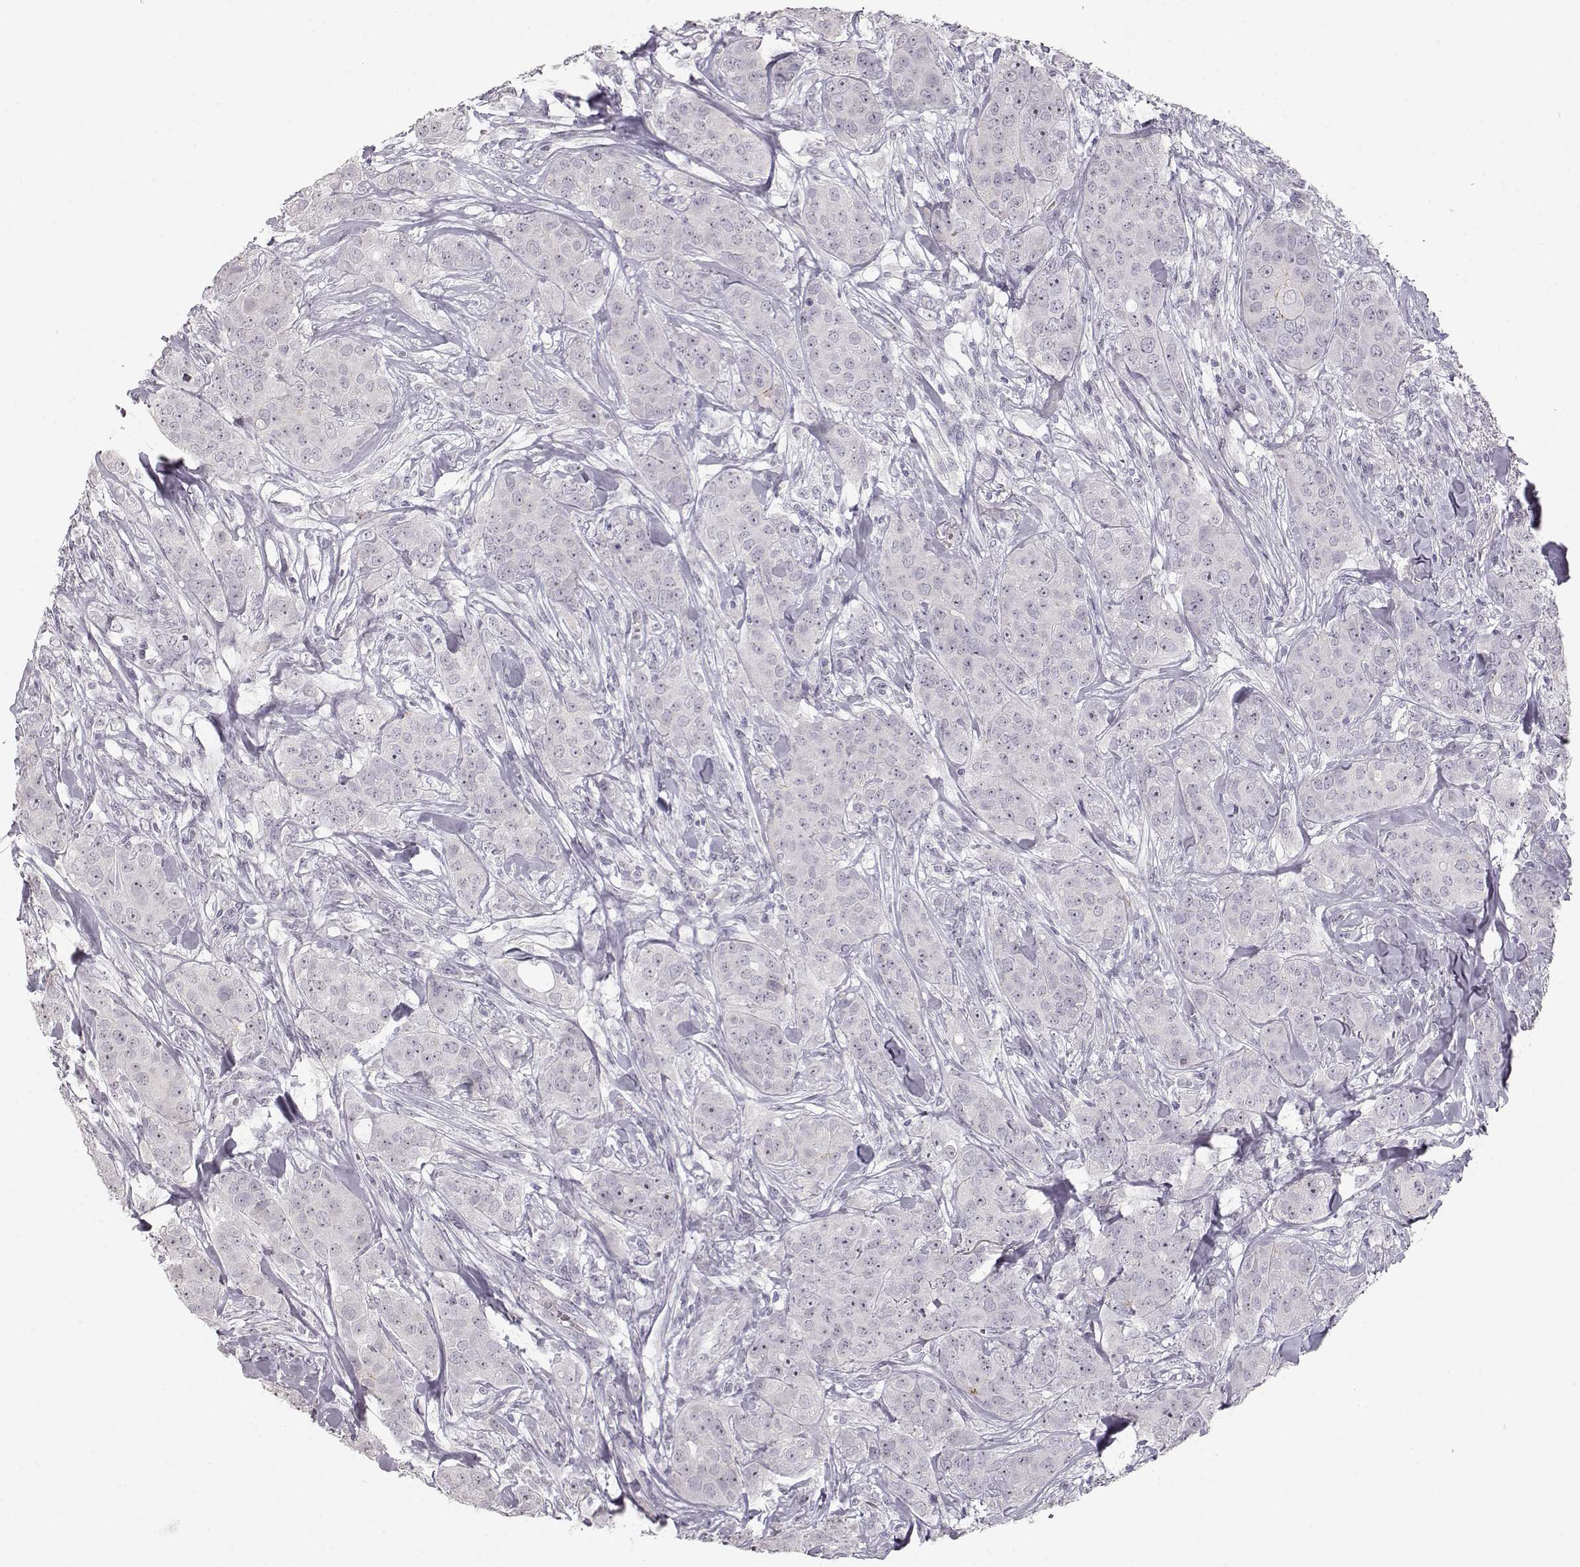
{"staining": {"intensity": "negative", "quantity": "none", "location": "none"}, "tissue": "breast cancer", "cell_type": "Tumor cells", "image_type": "cancer", "snomed": [{"axis": "morphology", "description": "Duct carcinoma"}, {"axis": "topography", "description": "Breast"}], "caption": "The image reveals no significant expression in tumor cells of breast cancer.", "gene": "FAM205A", "patient": {"sex": "female", "age": 43}}